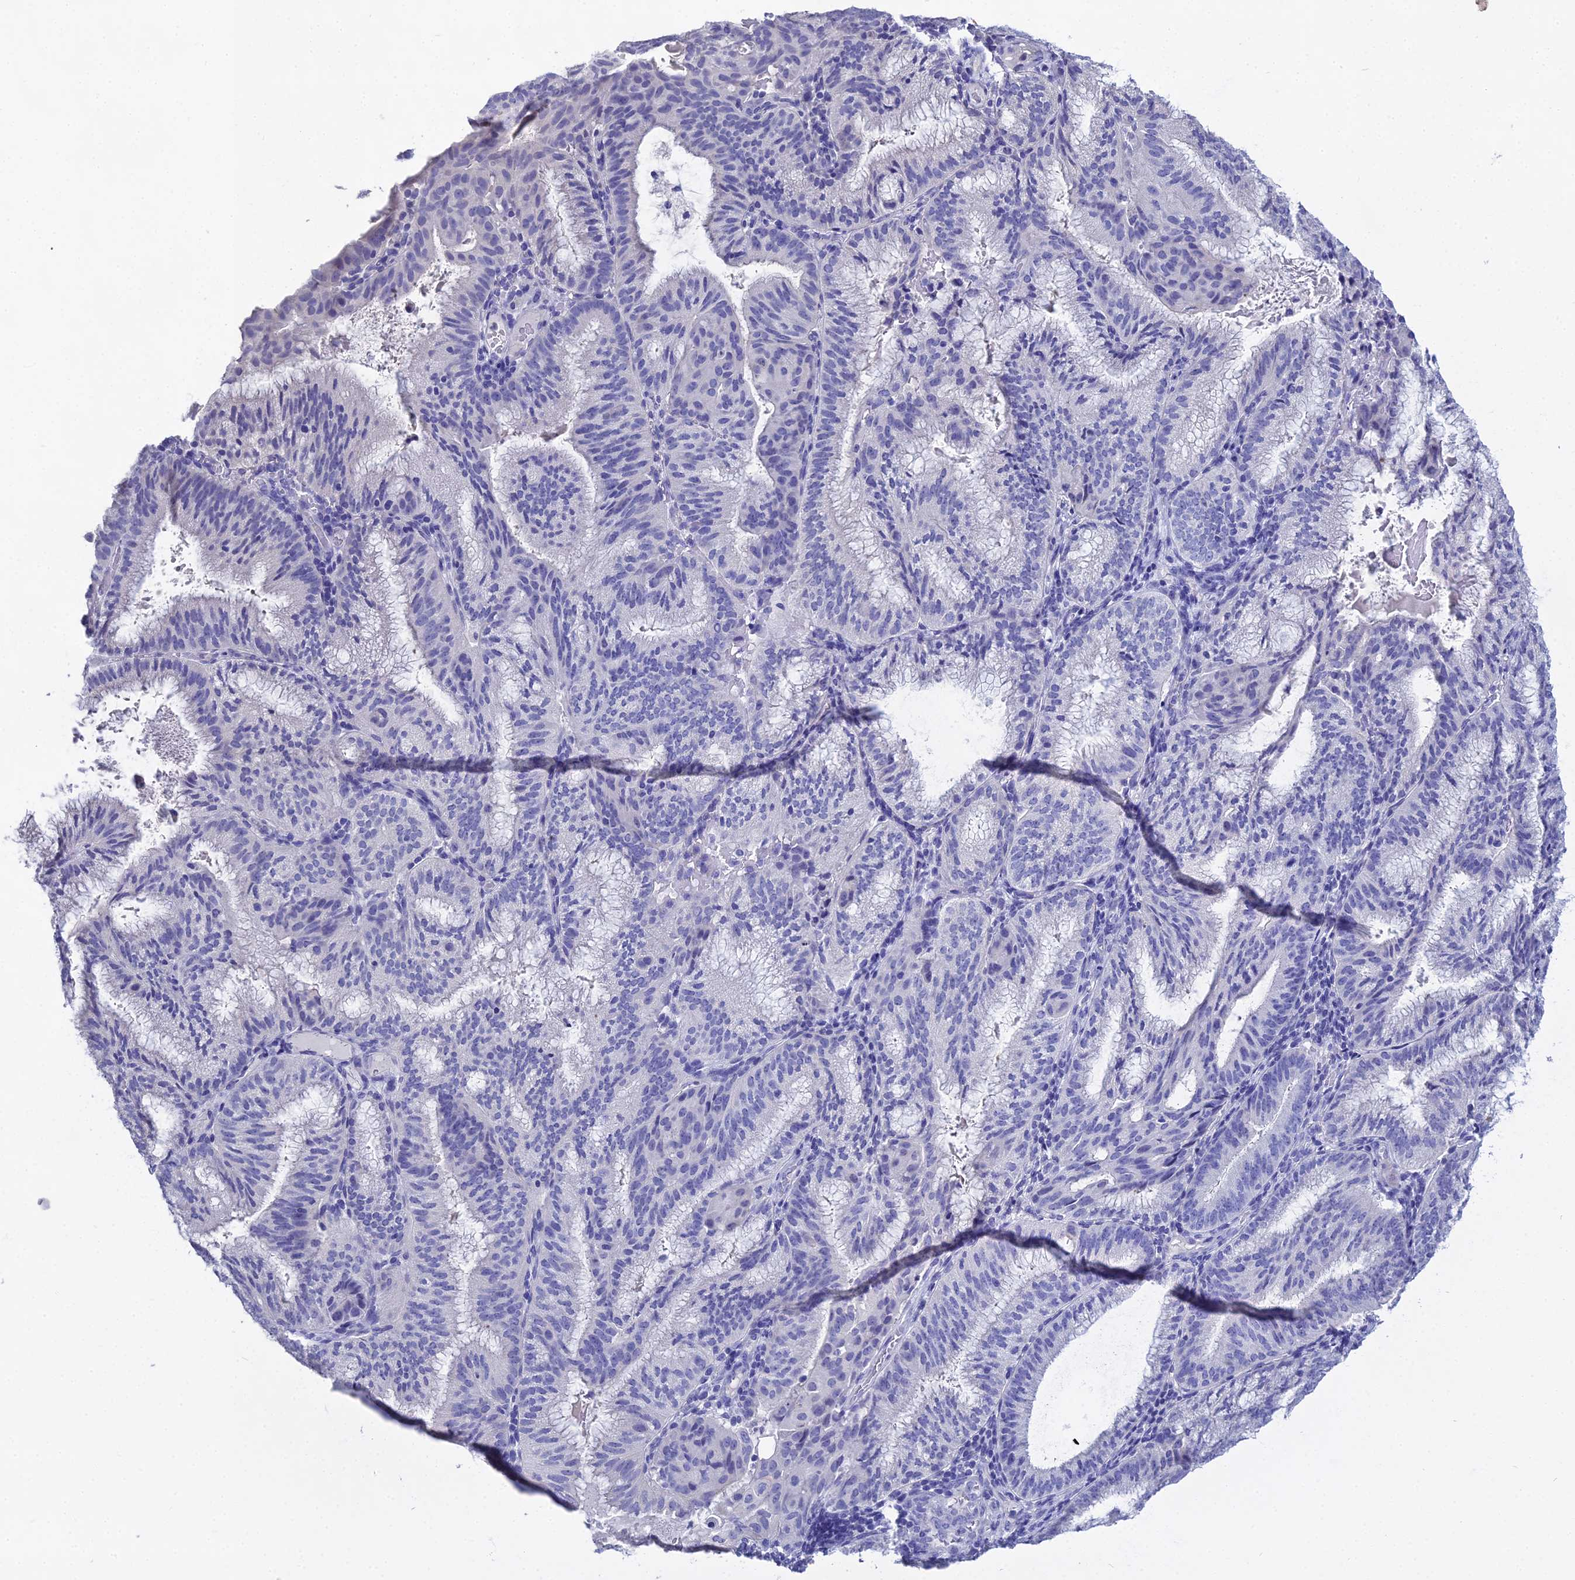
{"staining": {"intensity": "negative", "quantity": "none", "location": "none"}, "tissue": "endometrial cancer", "cell_type": "Tumor cells", "image_type": "cancer", "snomed": [{"axis": "morphology", "description": "Adenocarcinoma, NOS"}, {"axis": "topography", "description": "Endometrium"}], "caption": "Human adenocarcinoma (endometrial) stained for a protein using immunohistochemistry (IHC) exhibits no staining in tumor cells.", "gene": "S100A7", "patient": {"sex": "female", "age": 49}}